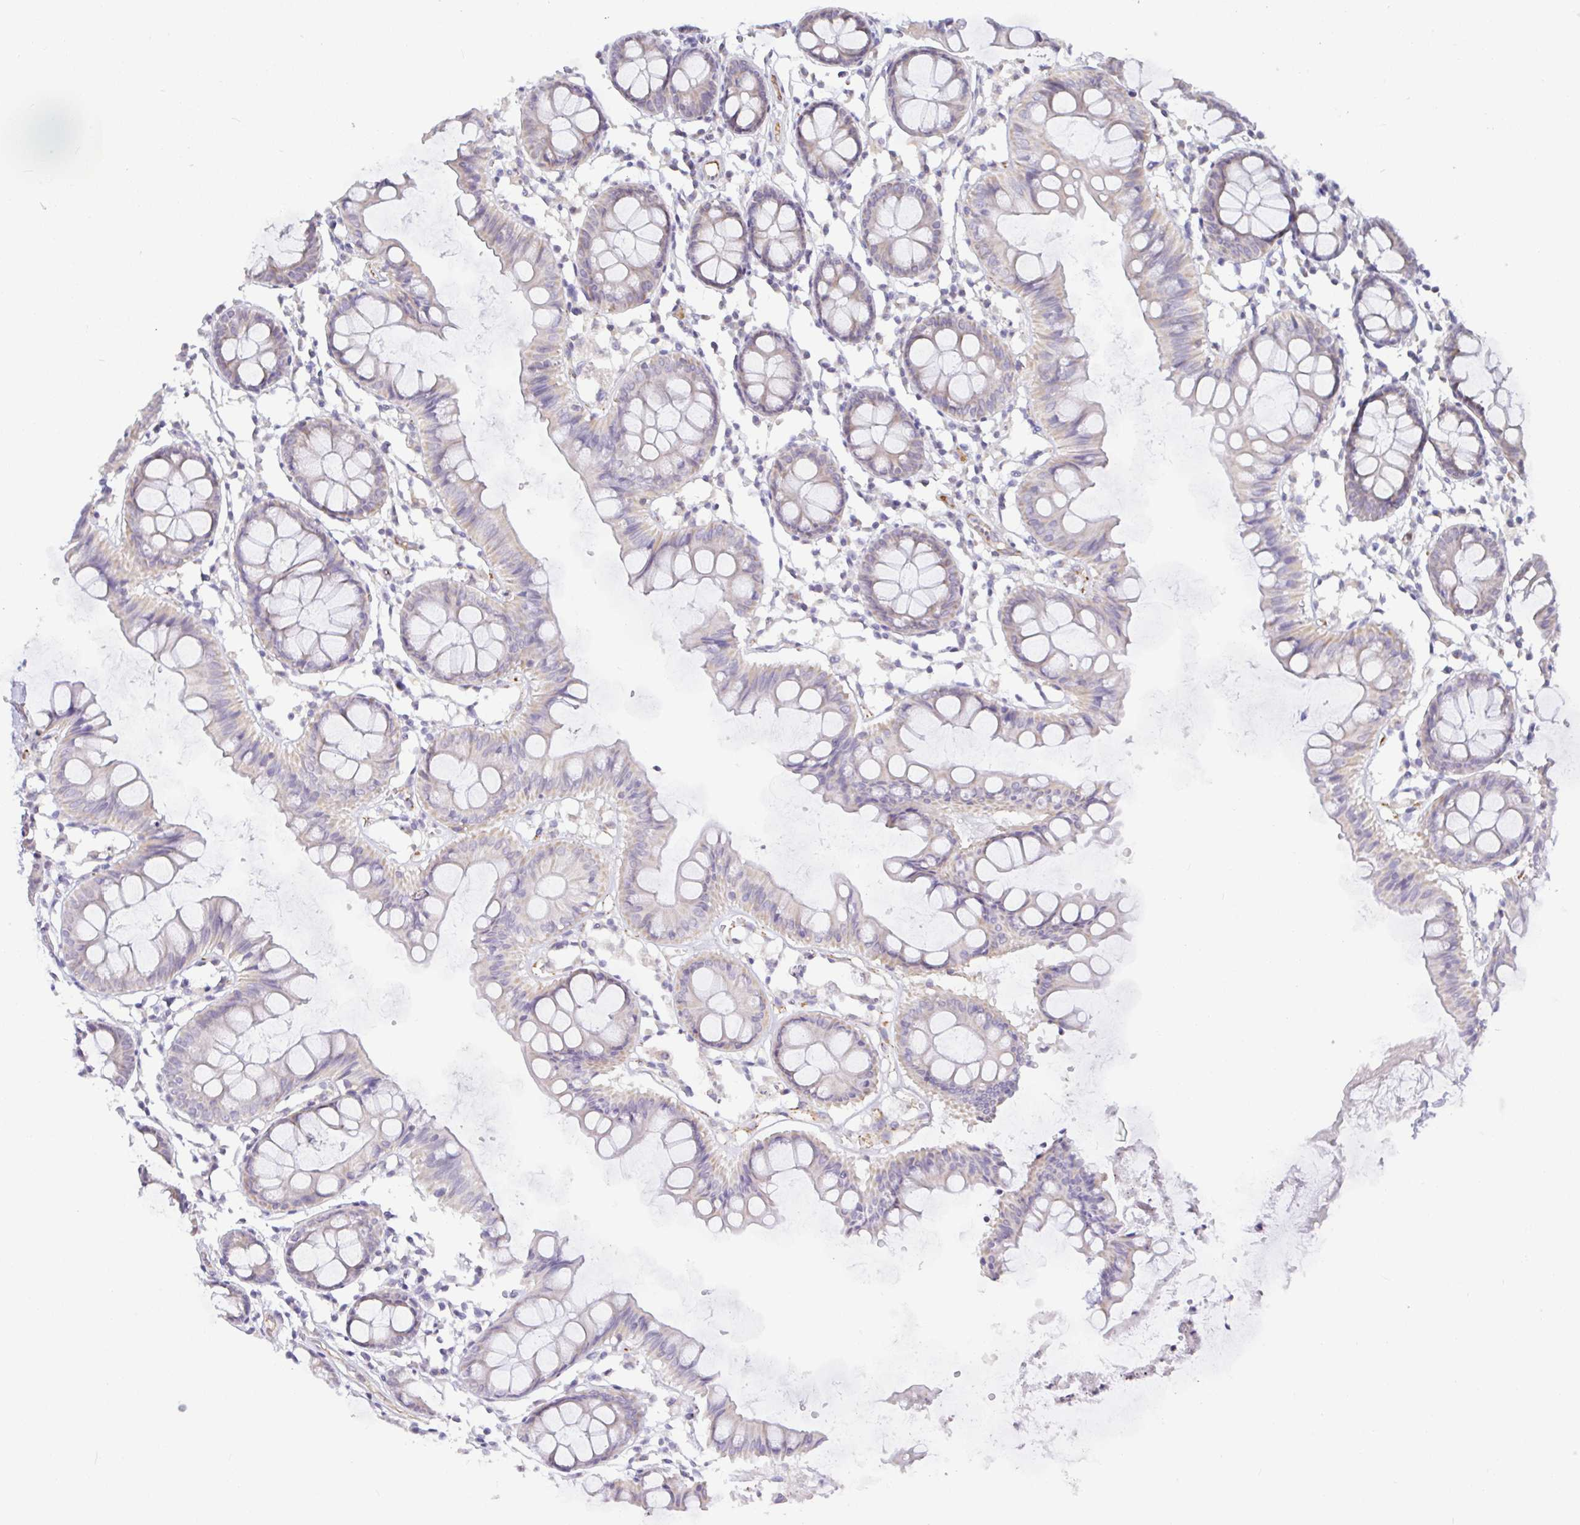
{"staining": {"intensity": "weak", "quantity": "<25%", "location": "cytoplasmic/membranous"}, "tissue": "colon", "cell_type": "Endothelial cells", "image_type": "normal", "snomed": [{"axis": "morphology", "description": "Normal tissue, NOS"}, {"axis": "topography", "description": "Colon"}], "caption": "Immunohistochemical staining of unremarkable human colon demonstrates no significant staining in endothelial cells. Nuclei are stained in blue.", "gene": "PLCD4", "patient": {"sex": "female", "age": 84}}